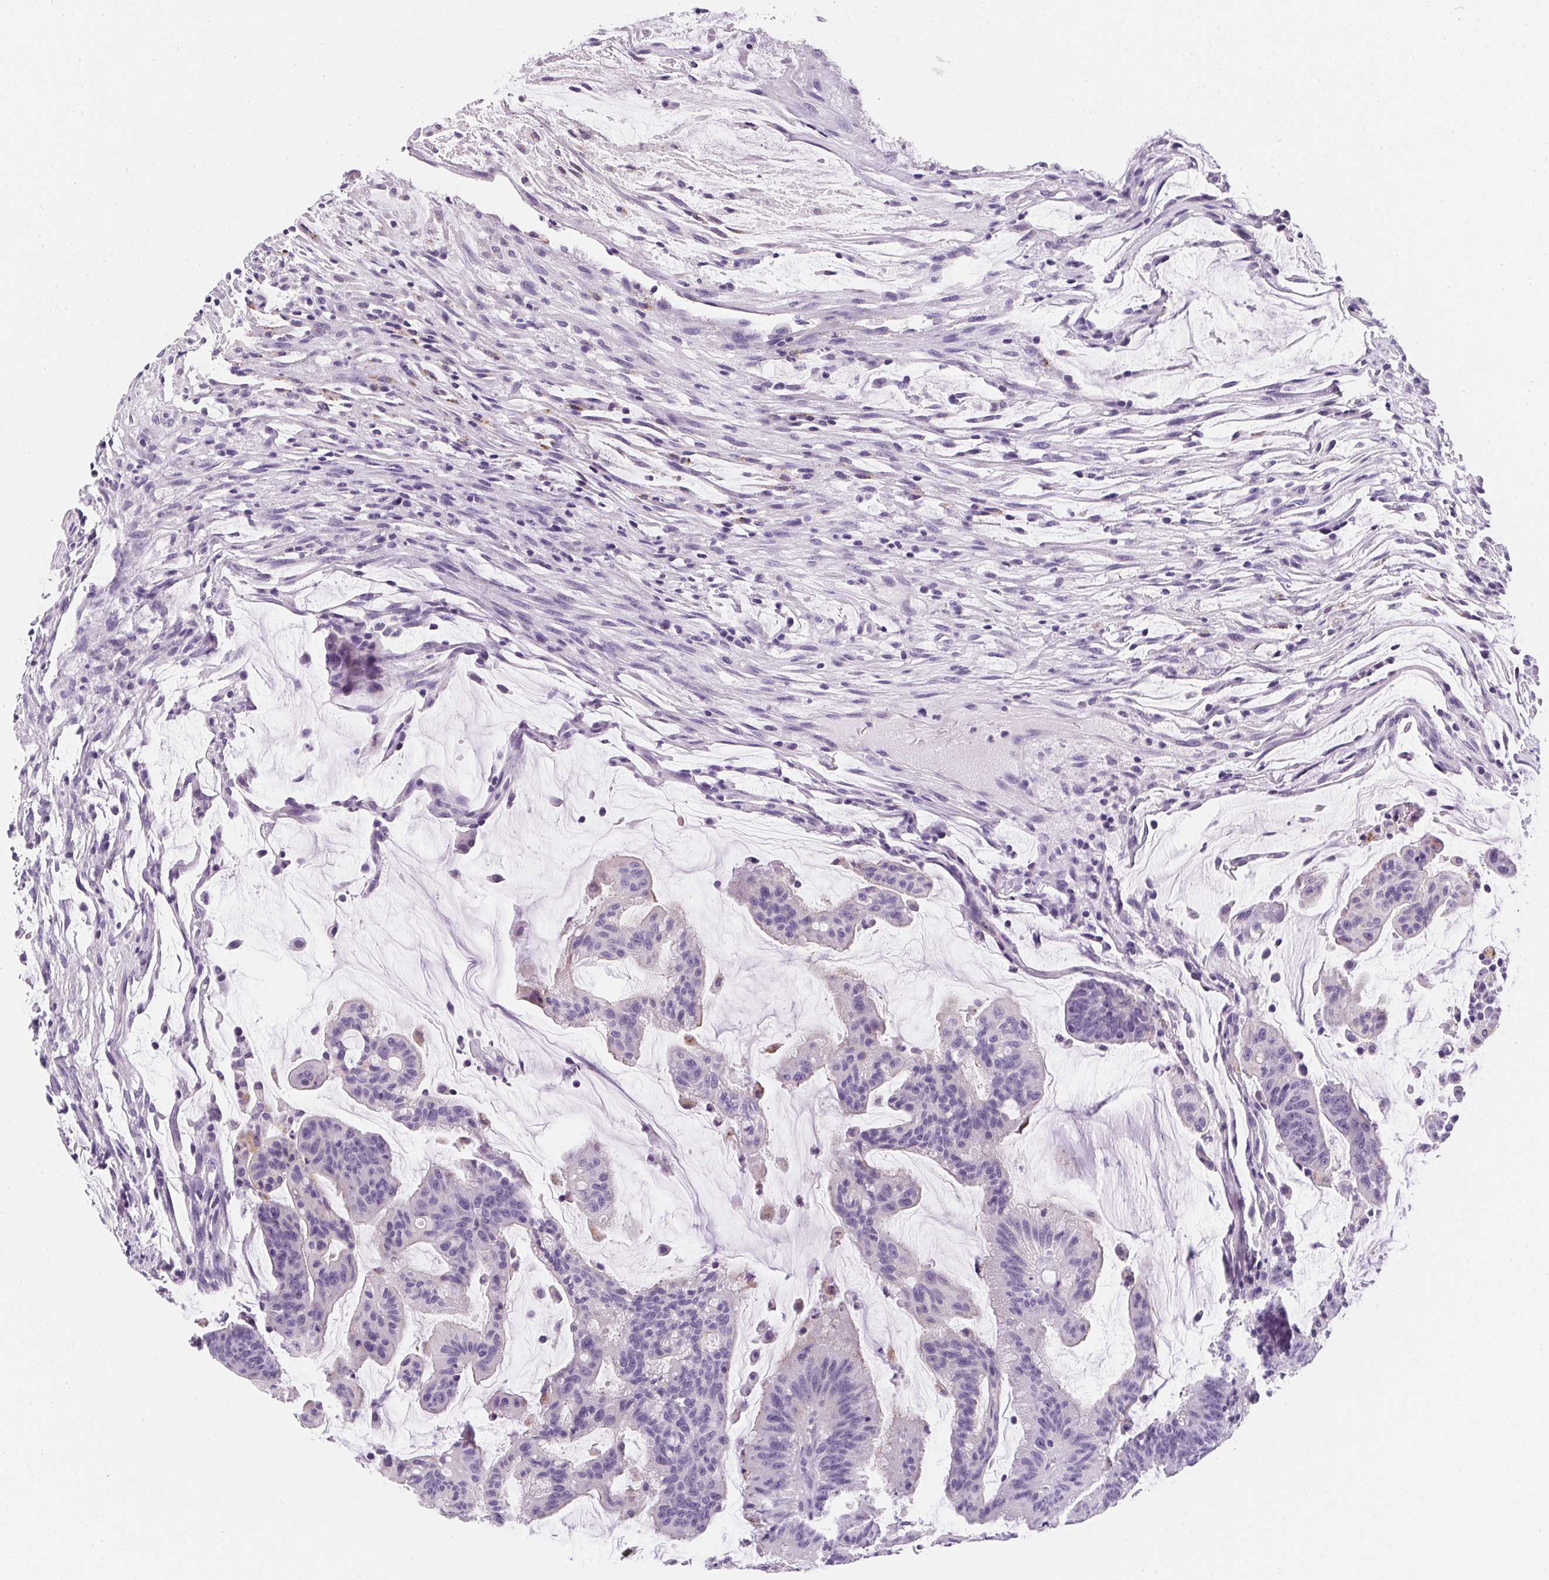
{"staining": {"intensity": "negative", "quantity": "none", "location": "none"}, "tissue": "colorectal cancer", "cell_type": "Tumor cells", "image_type": "cancer", "snomed": [{"axis": "morphology", "description": "Adenocarcinoma, NOS"}, {"axis": "topography", "description": "Colon"}], "caption": "This is an immunohistochemistry (IHC) histopathology image of human colorectal adenocarcinoma. There is no expression in tumor cells.", "gene": "AQP5", "patient": {"sex": "female", "age": 78}}